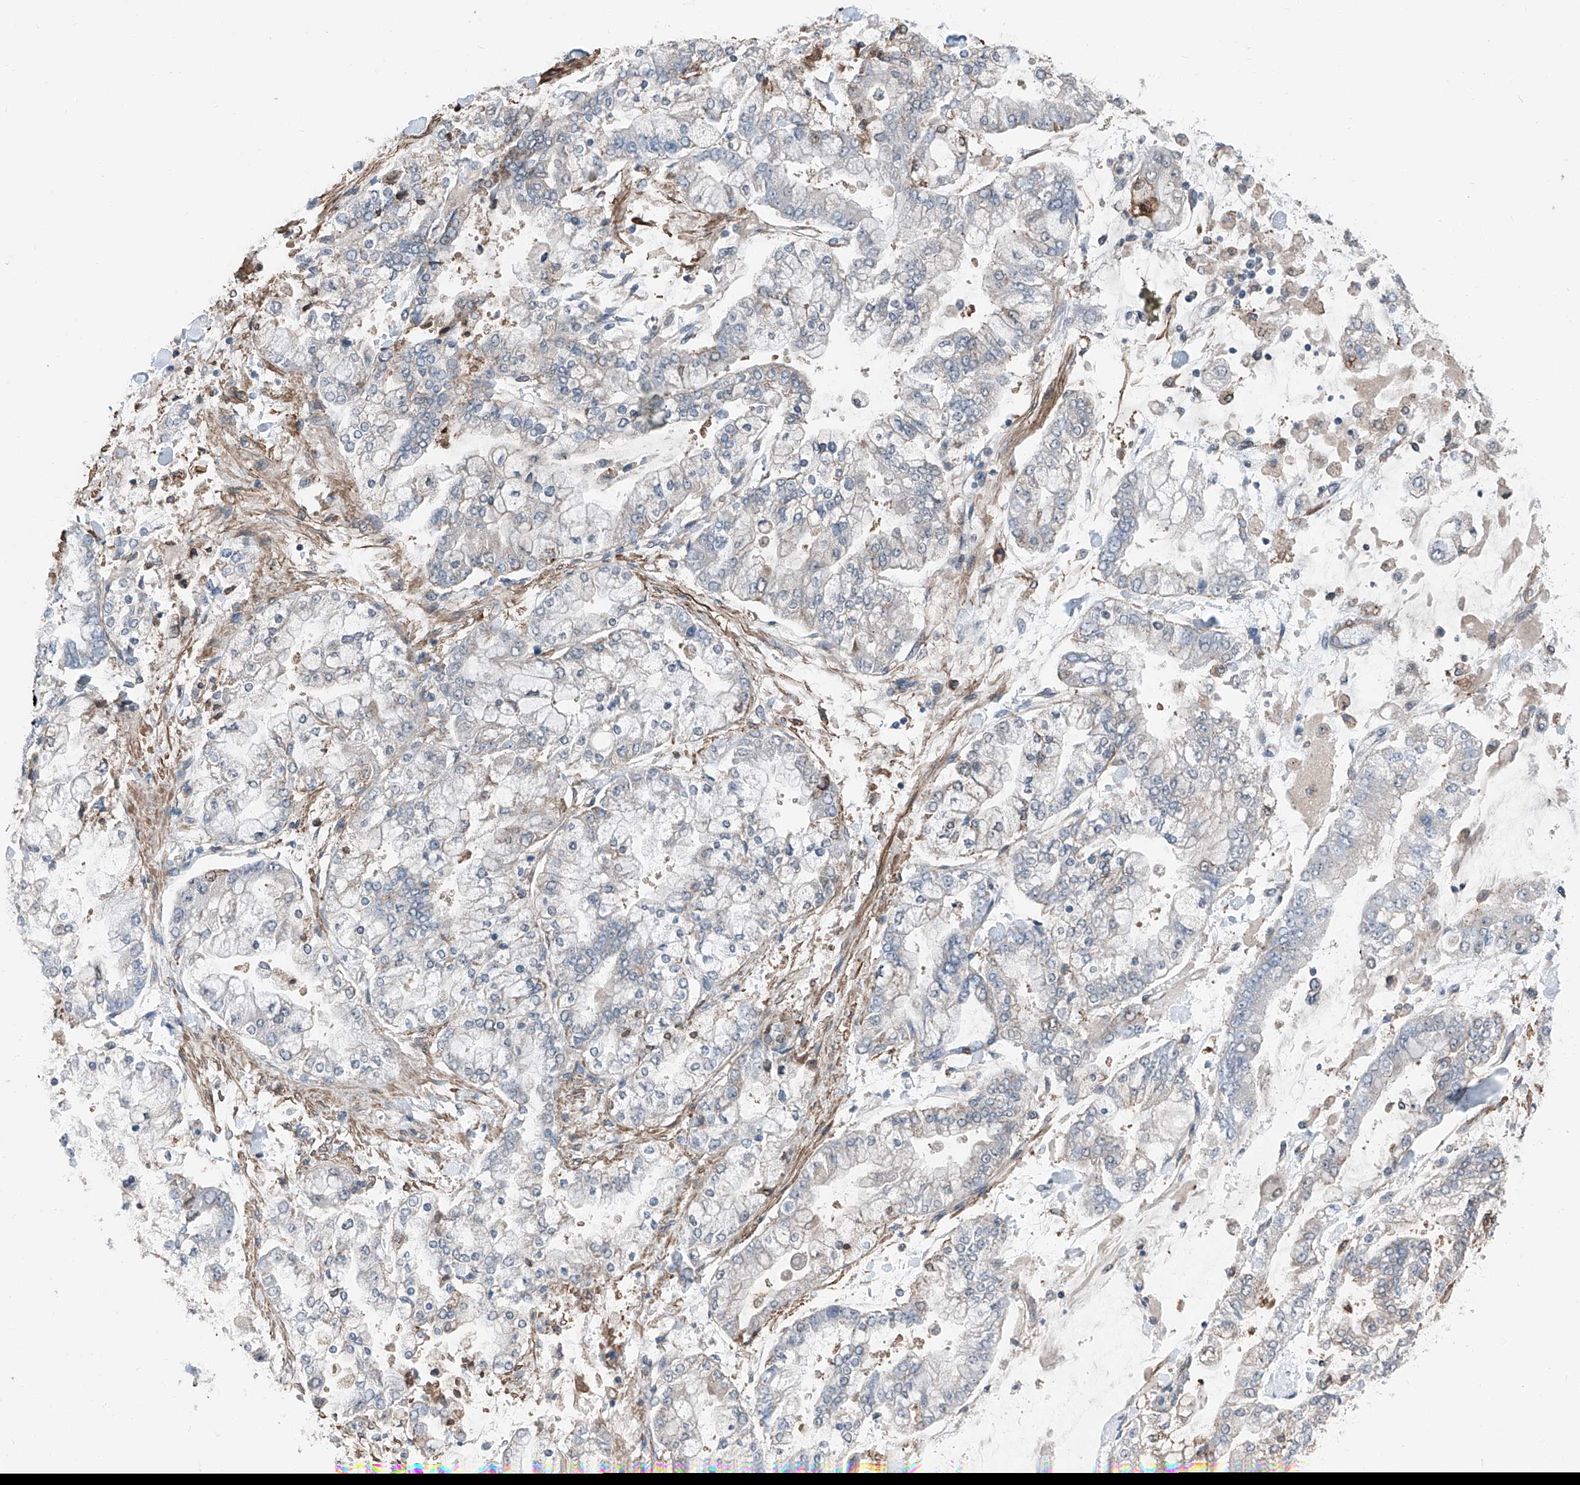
{"staining": {"intensity": "negative", "quantity": "none", "location": "none"}, "tissue": "stomach cancer", "cell_type": "Tumor cells", "image_type": "cancer", "snomed": [{"axis": "morphology", "description": "Normal tissue, NOS"}, {"axis": "morphology", "description": "Adenocarcinoma, NOS"}, {"axis": "topography", "description": "Stomach, upper"}, {"axis": "topography", "description": "Stomach"}], "caption": "Immunohistochemistry photomicrograph of neoplastic tissue: stomach cancer (adenocarcinoma) stained with DAB exhibits no significant protein staining in tumor cells.", "gene": "HSPA6", "patient": {"sex": "male", "age": 76}}